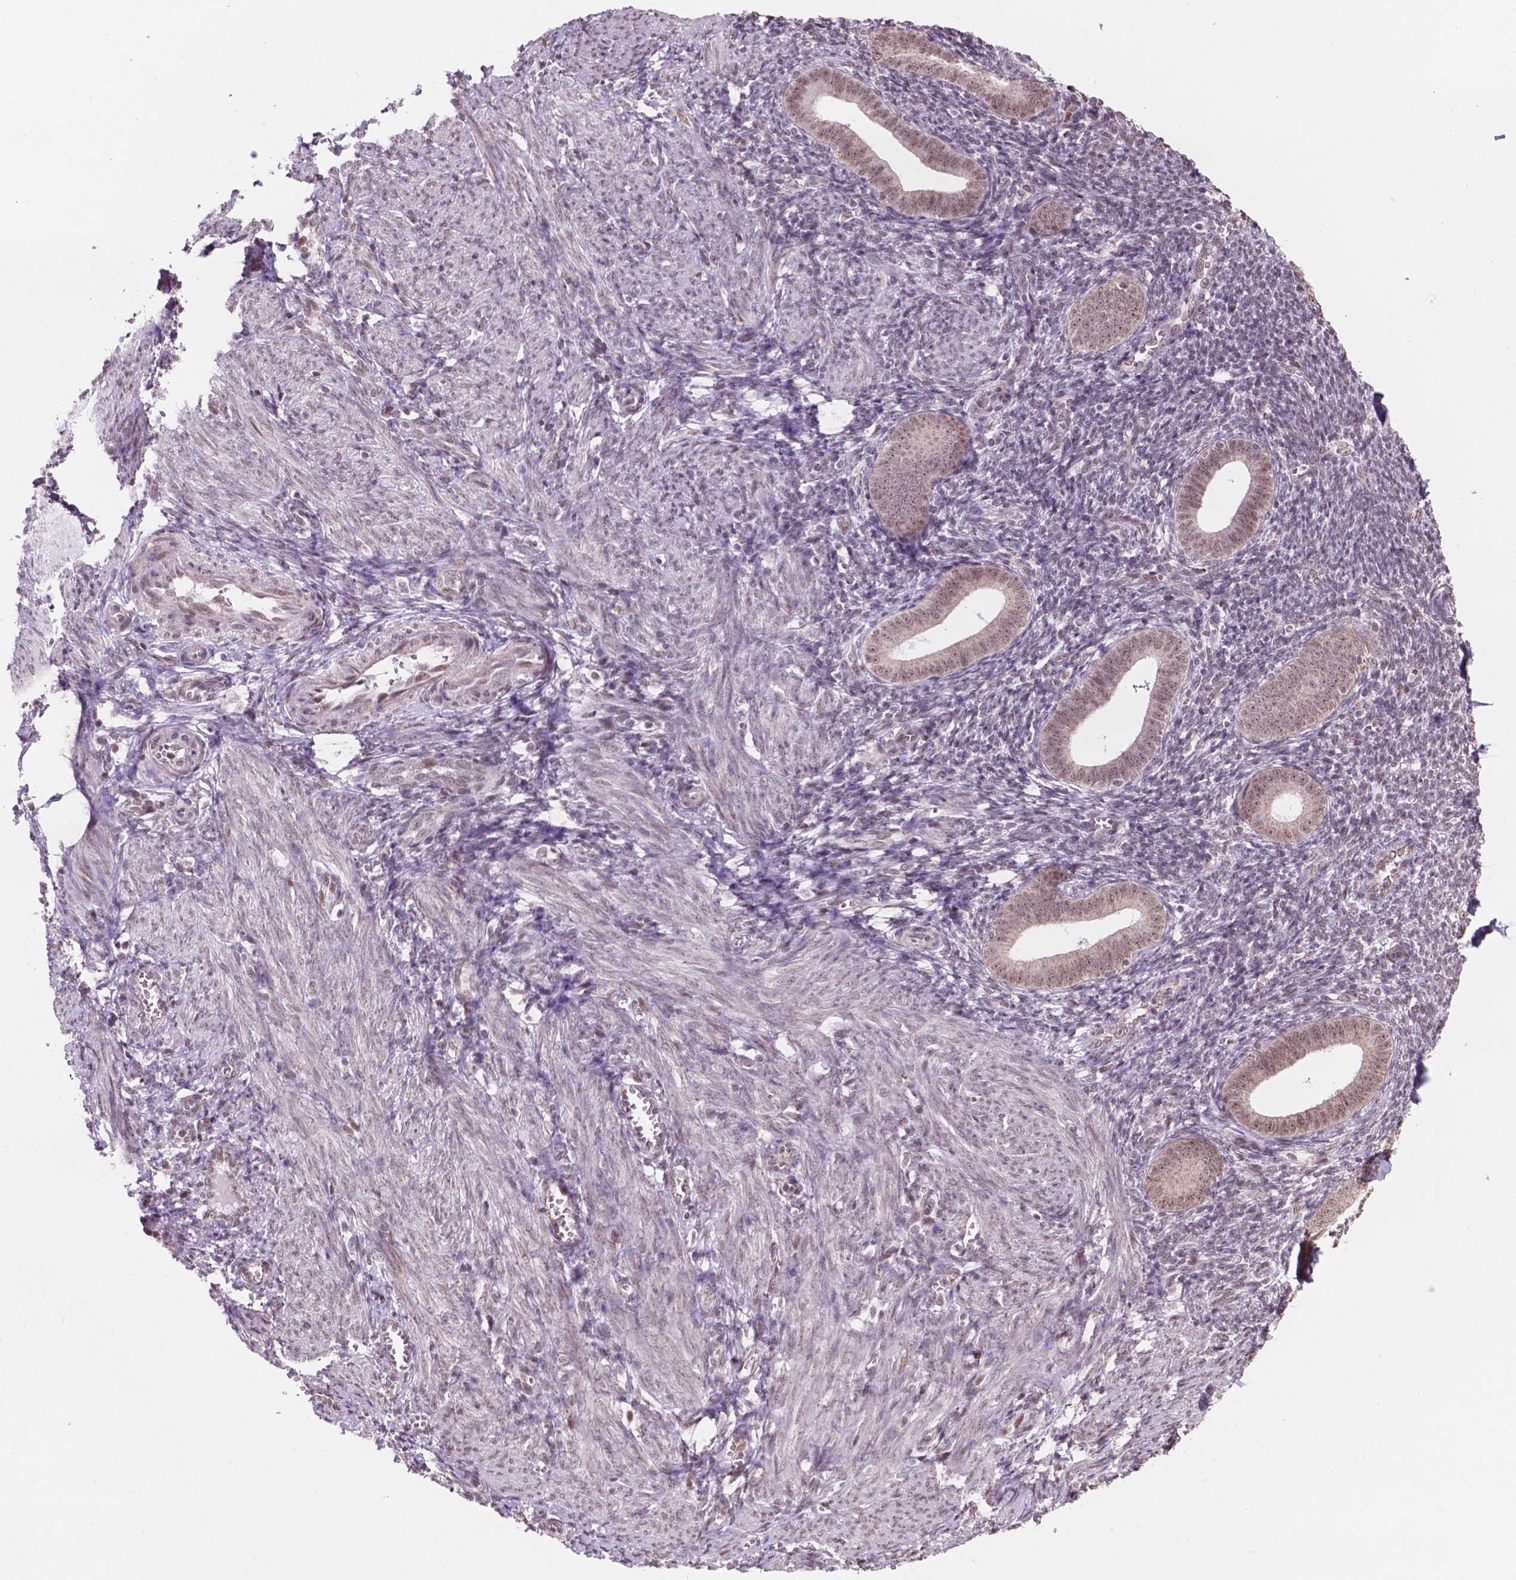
{"staining": {"intensity": "negative", "quantity": "none", "location": "none"}, "tissue": "endometrium", "cell_type": "Cells in endometrial stroma", "image_type": "normal", "snomed": [{"axis": "morphology", "description": "Normal tissue, NOS"}, {"axis": "topography", "description": "Endometrium"}], "caption": "Endometrium stained for a protein using IHC demonstrates no positivity cells in endometrial stroma.", "gene": "NDUFA10", "patient": {"sex": "female", "age": 25}}